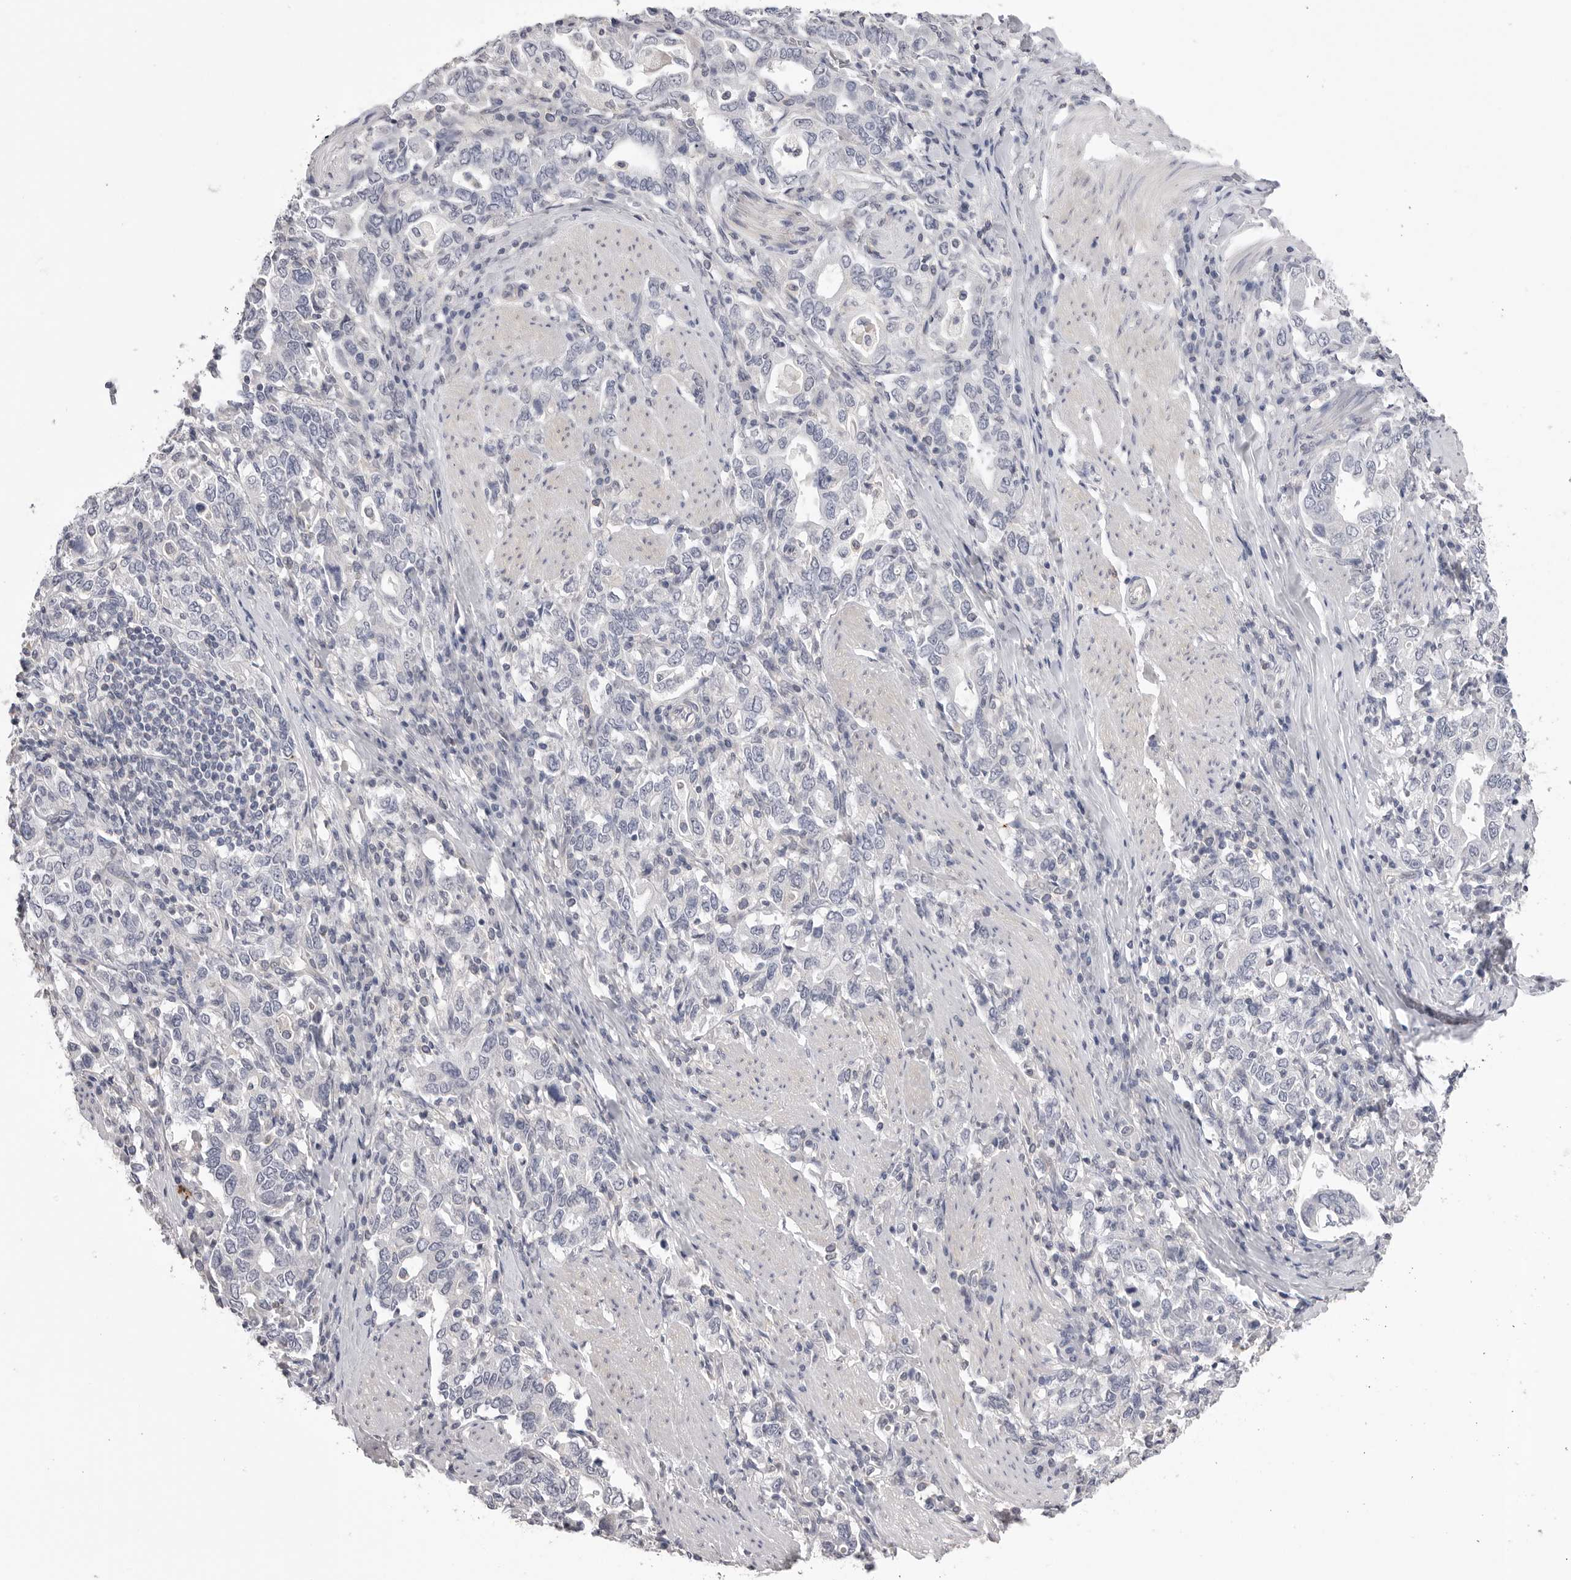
{"staining": {"intensity": "negative", "quantity": "none", "location": "none"}, "tissue": "stomach cancer", "cell_type": "Tumor cells", "image_type": "cancer", "snomed": [{"axis": "morphology", "description": "Adenocarcinoma, NOS"}, {"axis": "topography", "description": "Stomach, upper"}], "caption": "Tumor cells show no significant positivity in stomach adenocarcinoma.", "gene": "DLGAP3", "patient": {"sex": "male", "age": 62}}